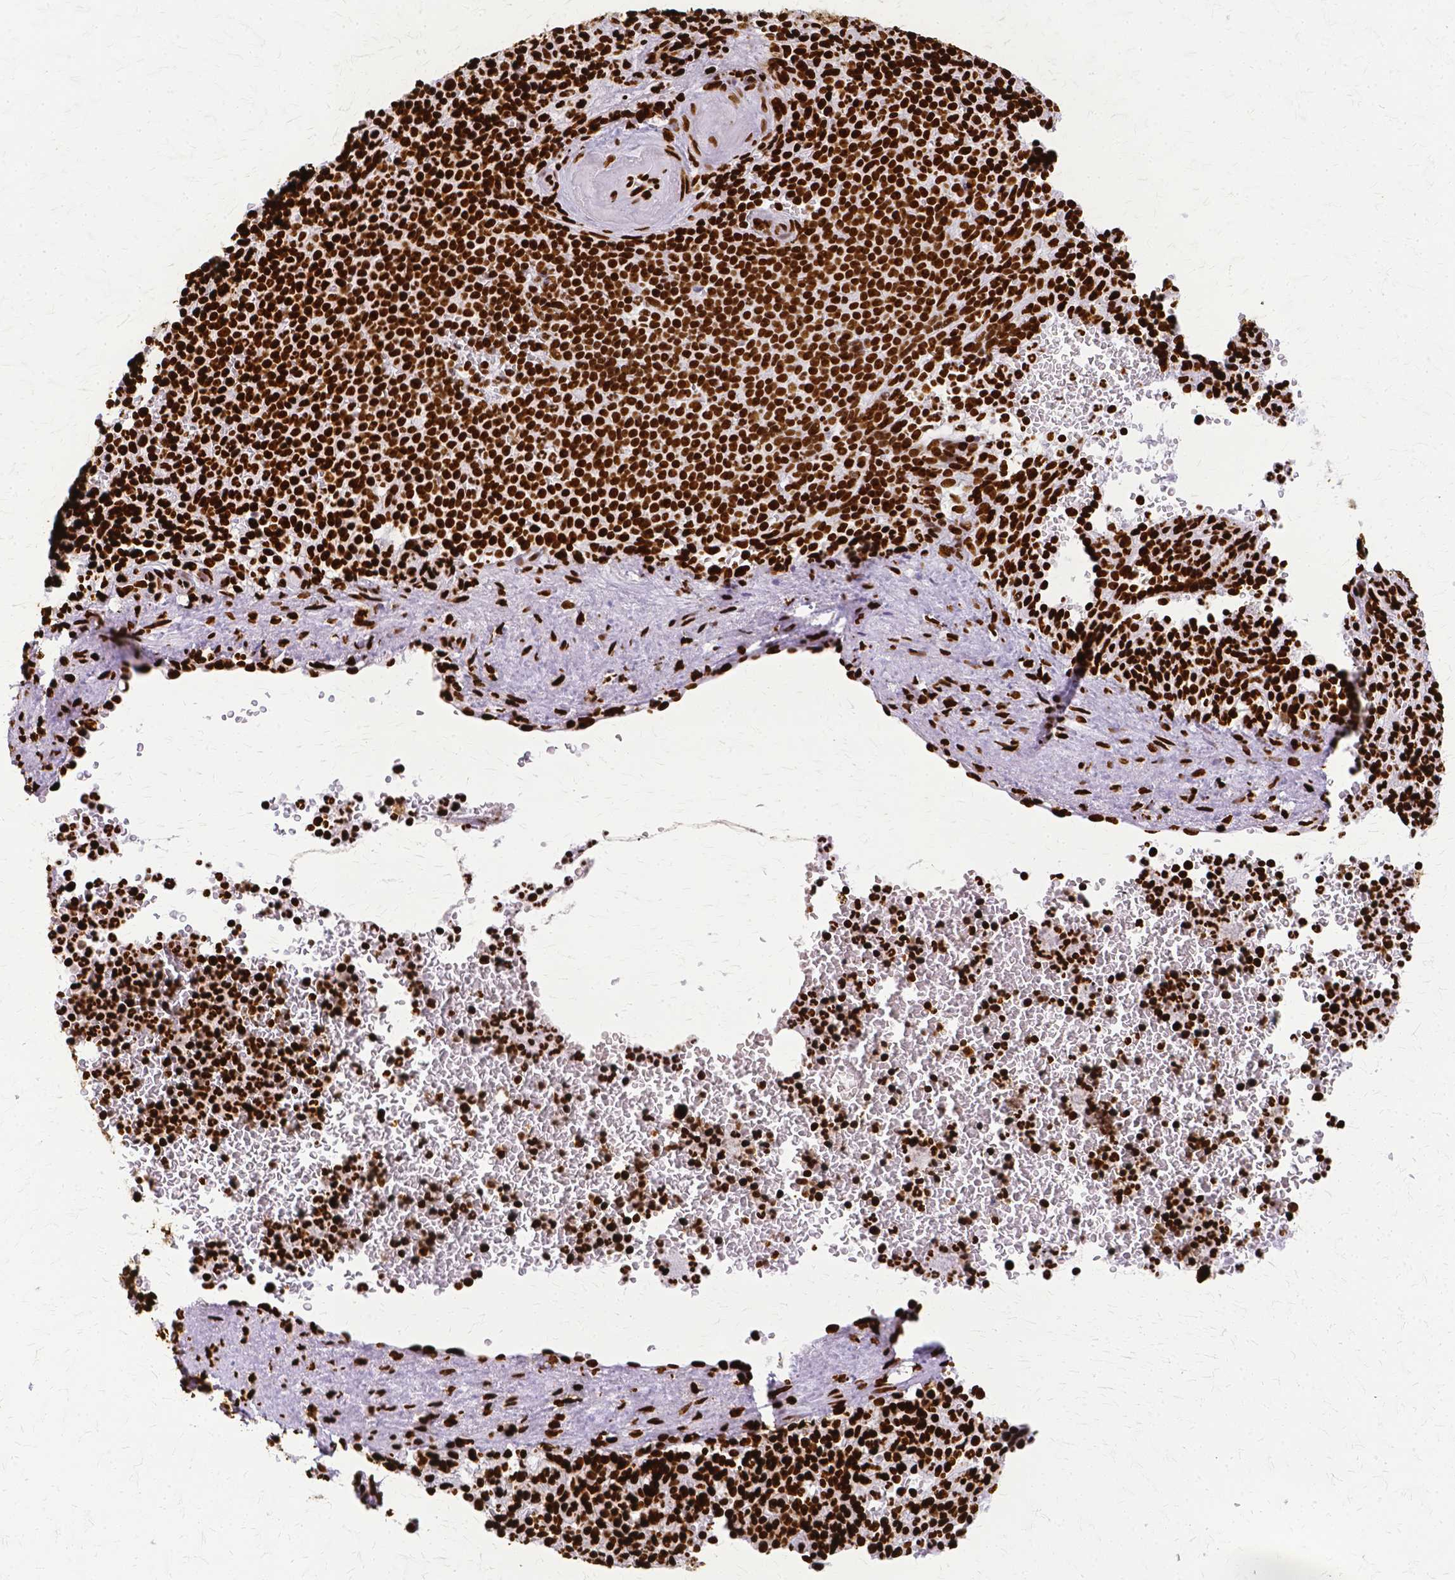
{"staining": {"intensity": "strong", "quantity": ">75%", "location": "nuclear"}, "tissue": "spleen", "cell_type": "Cells in red pulp", "image_type": "normal", "snomed": [{"axis": "morphology", "description": "Normal tissue, NOS"}, {"axis": "topography", "description": "Spleen"}], "caption": "This histopathology image demonstrates immunohistochemistry staining of benign human spleen, with high strong nuclear positivity in approximately >75% of cells in red pulp.", "gene": "SFPQ", "patient": {"sex": "female", "age": 74}}